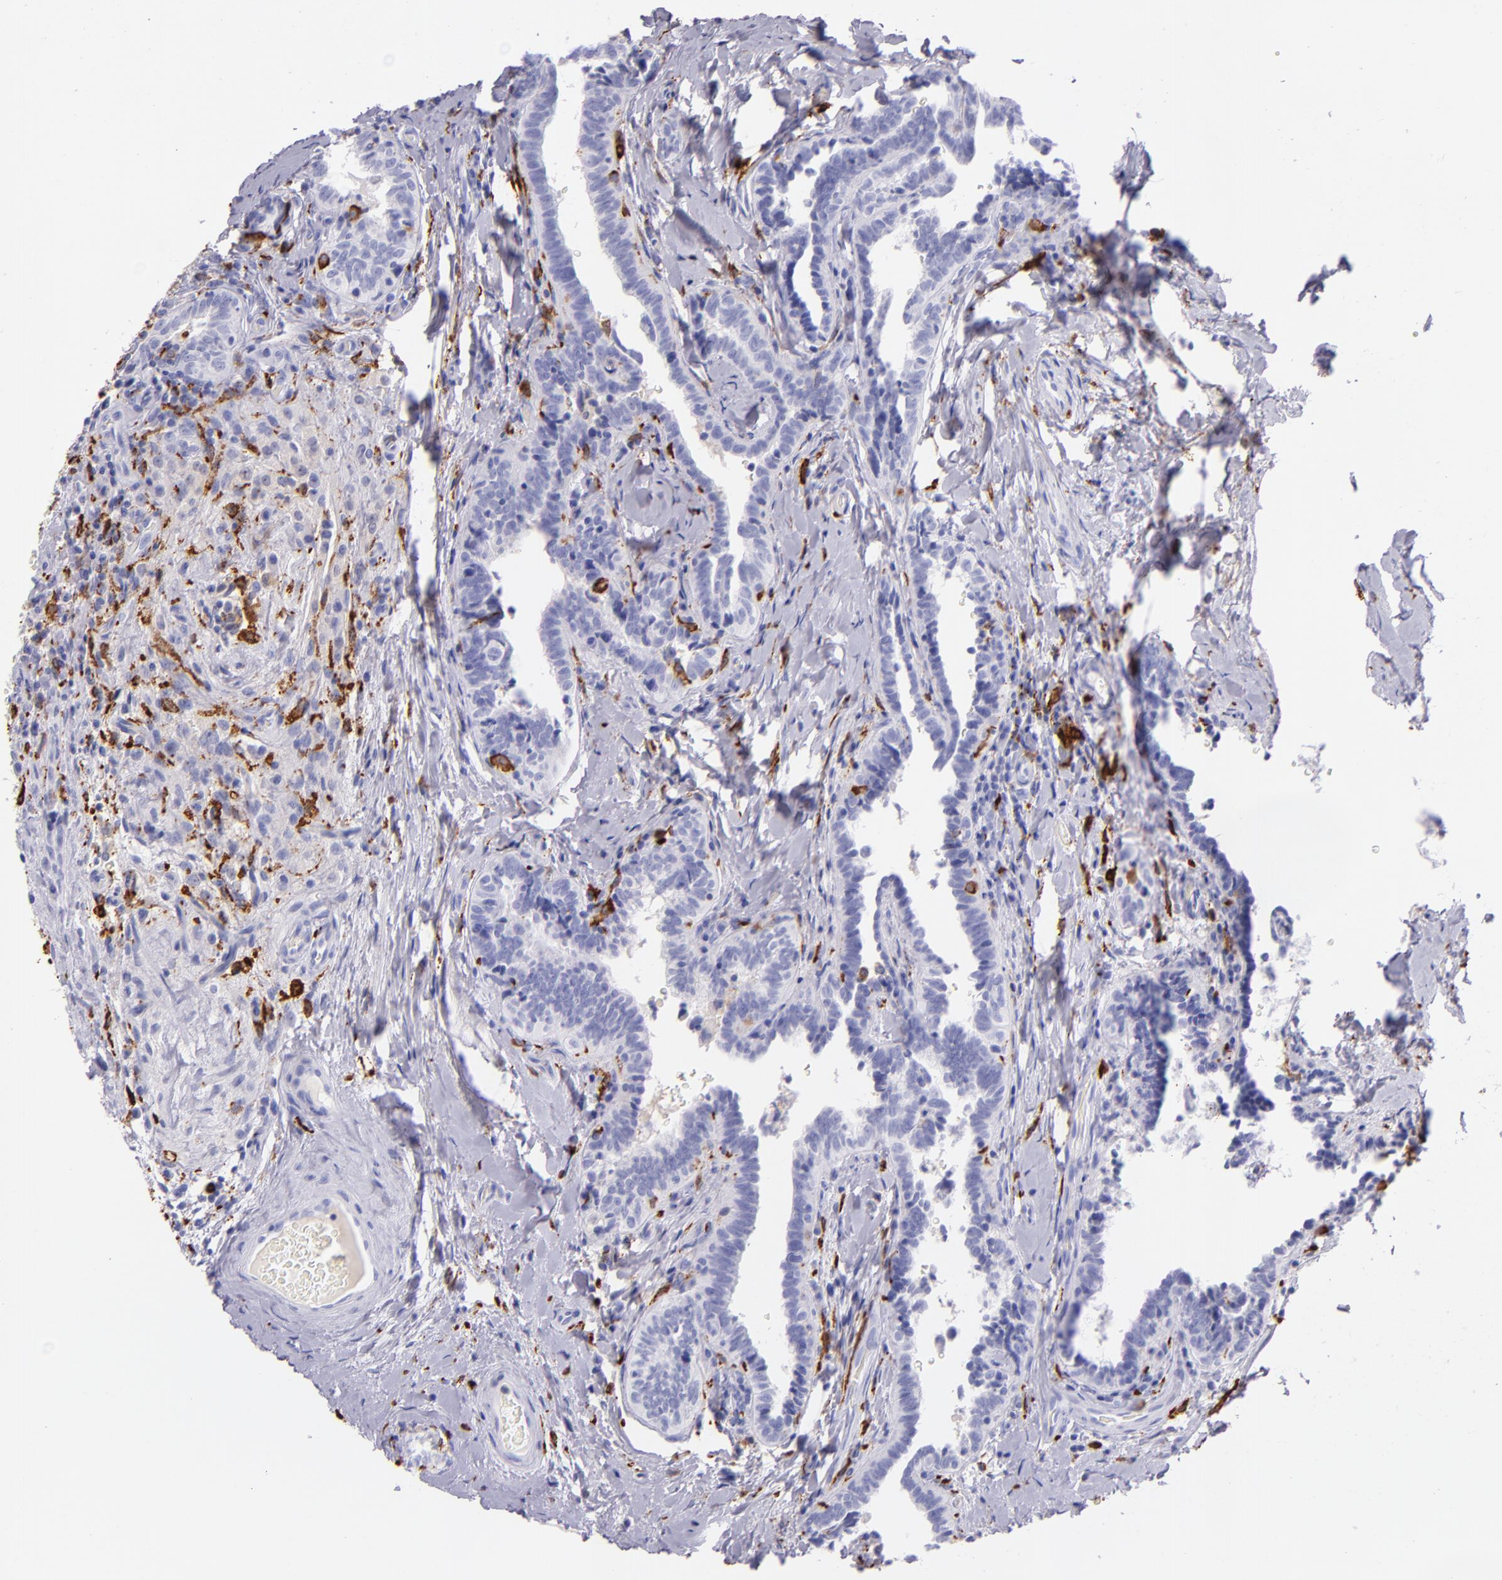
{"staining": {"intensity": "negative", "quantity": "none", "location": "none"}, "tissue": "testis cancer", "cell_type": "Tumor cells", "image_type": "cancer", "snomed": [{"axis": "morphology", "description": "Seminoma, NOS"}, {"axis": "topography", "description": "Testis"}], "caption": "Tumor cells are negative for protein expression in human testis seminoma.", "gene": "CD163", "patient": {"sex": "male", "age": 32}}